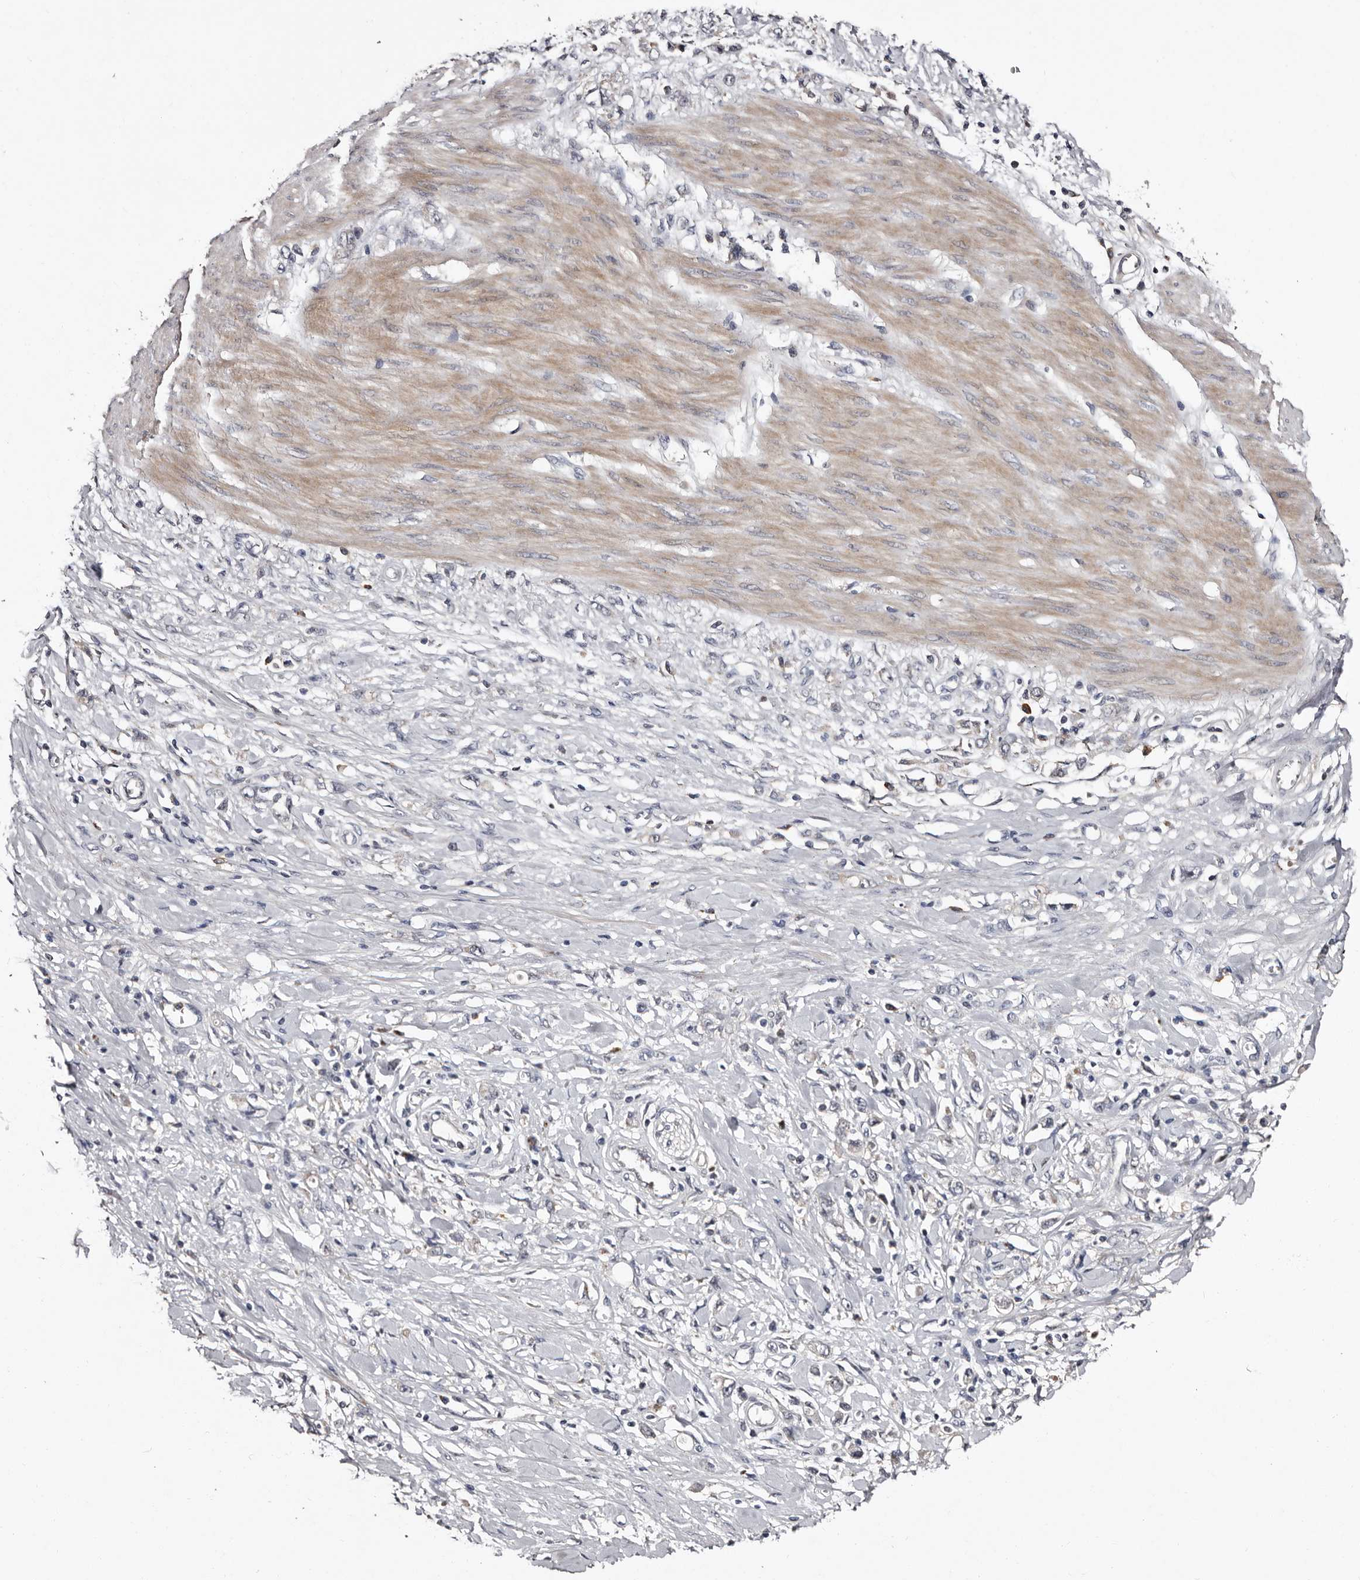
{"staining": {"intensity": "negative", "quantity": "none", "location": "none"}, "tissue": "stomach cancer", "cell_type": "Tumor cells", "image_type": "cancer", "snomed": [{"axis": "morphology", "description": "Adenocarcinoma, NOS"}, {"axis": "topography", "description": "Stomach"}], "caption": "Stomach cancer (adenocarcinoma) was stained to show a protein in brown. There is no significant positivity in tumor cells. Nuclei are stained in blue.", "gene": "DNPH1", "patient": {"sex": "female", "age": 76}}